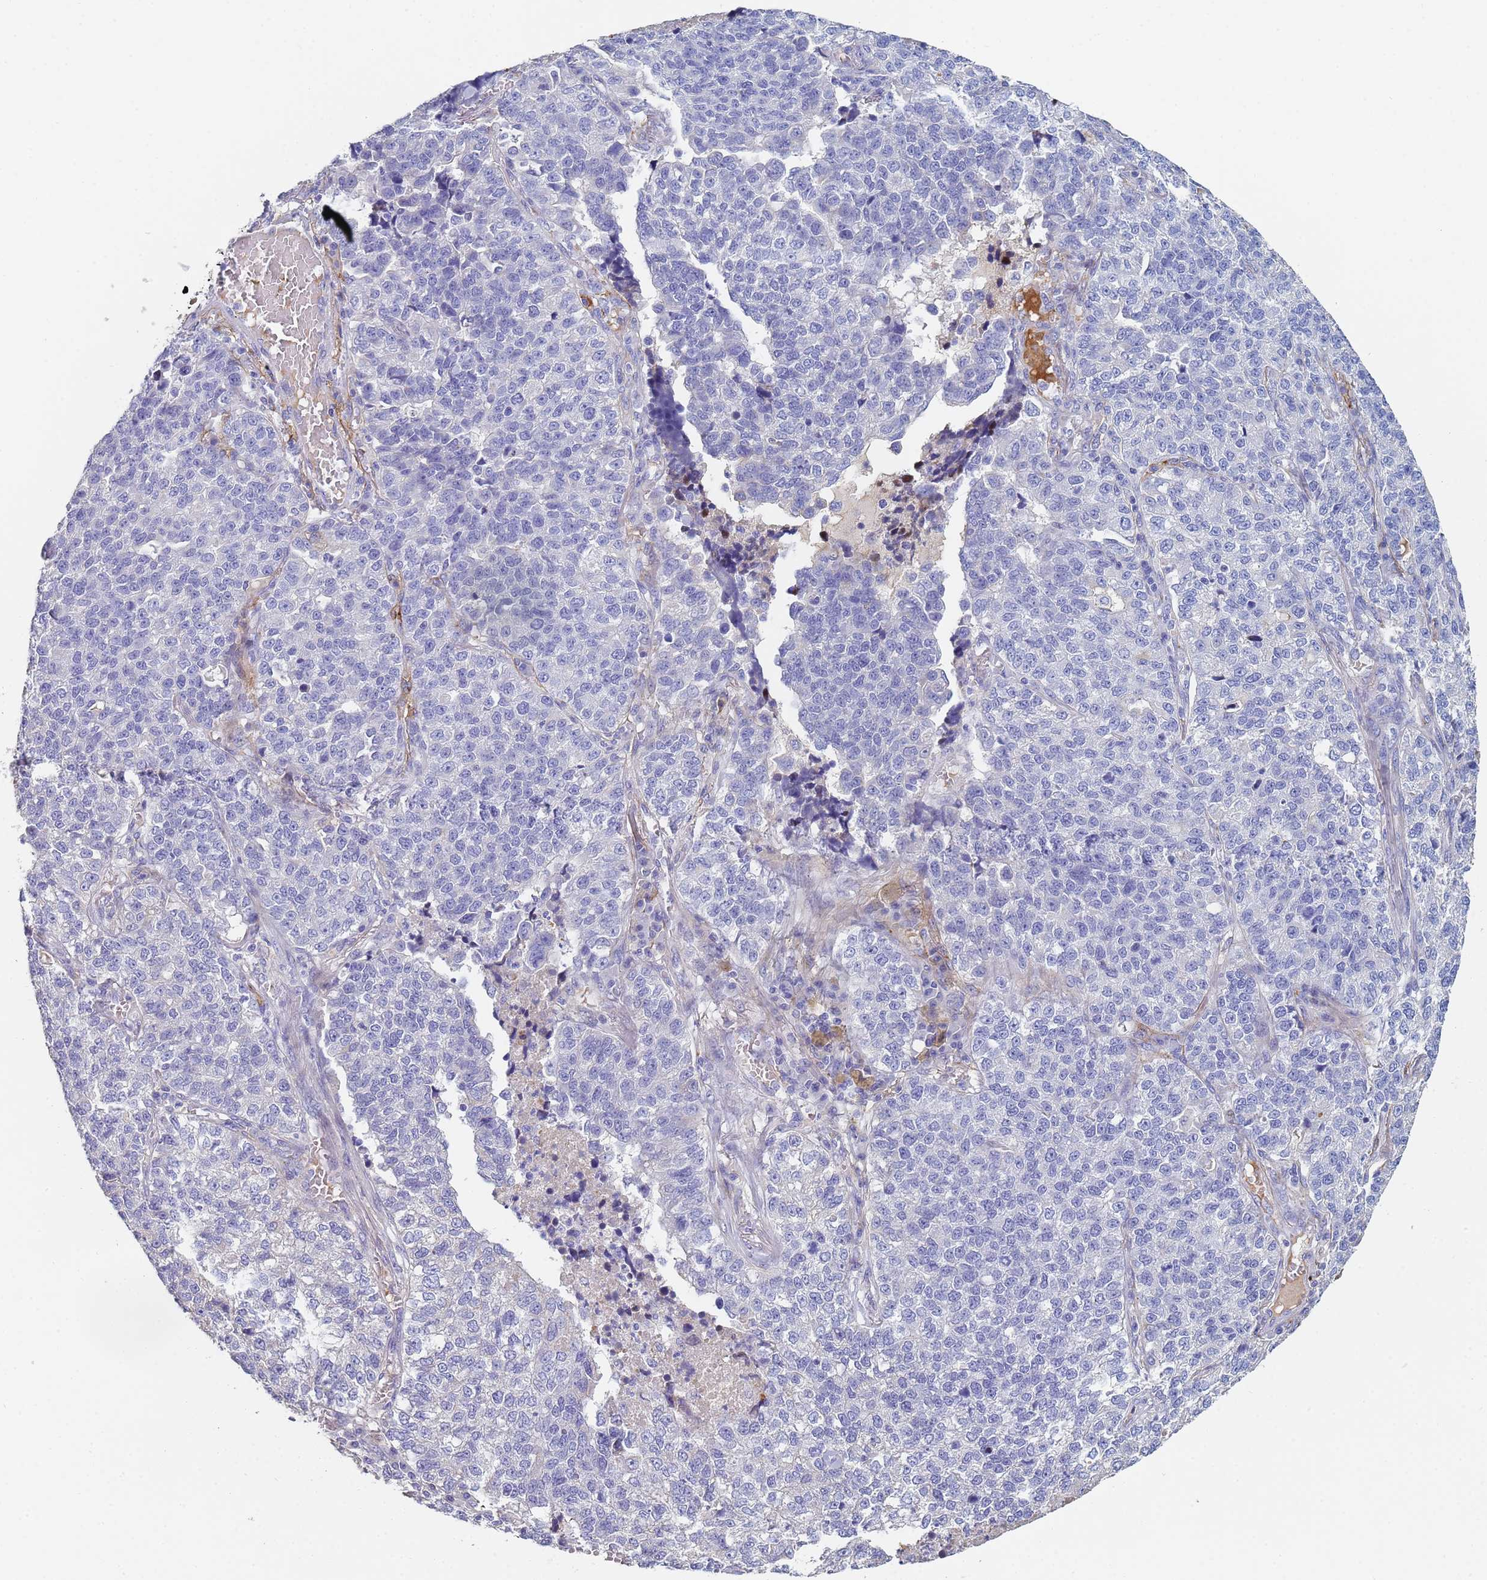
{"staining": {"intensity": "negative", "quantity": "none", "location": "none"}, "tissue": "lung cancer", "cell_type": "Tumor cells", "image_type": "cancer", "snomed": [{"axis": "morphology", "description": "Adenocarcinoma, NOS"}, {"axis": "topography", "description": "Lung"}], "caption": "There is no significant positivity in tumor cells of lung cancer.", "gene": "ABCA8", "patient": {"sex": "male", "age": 49}}